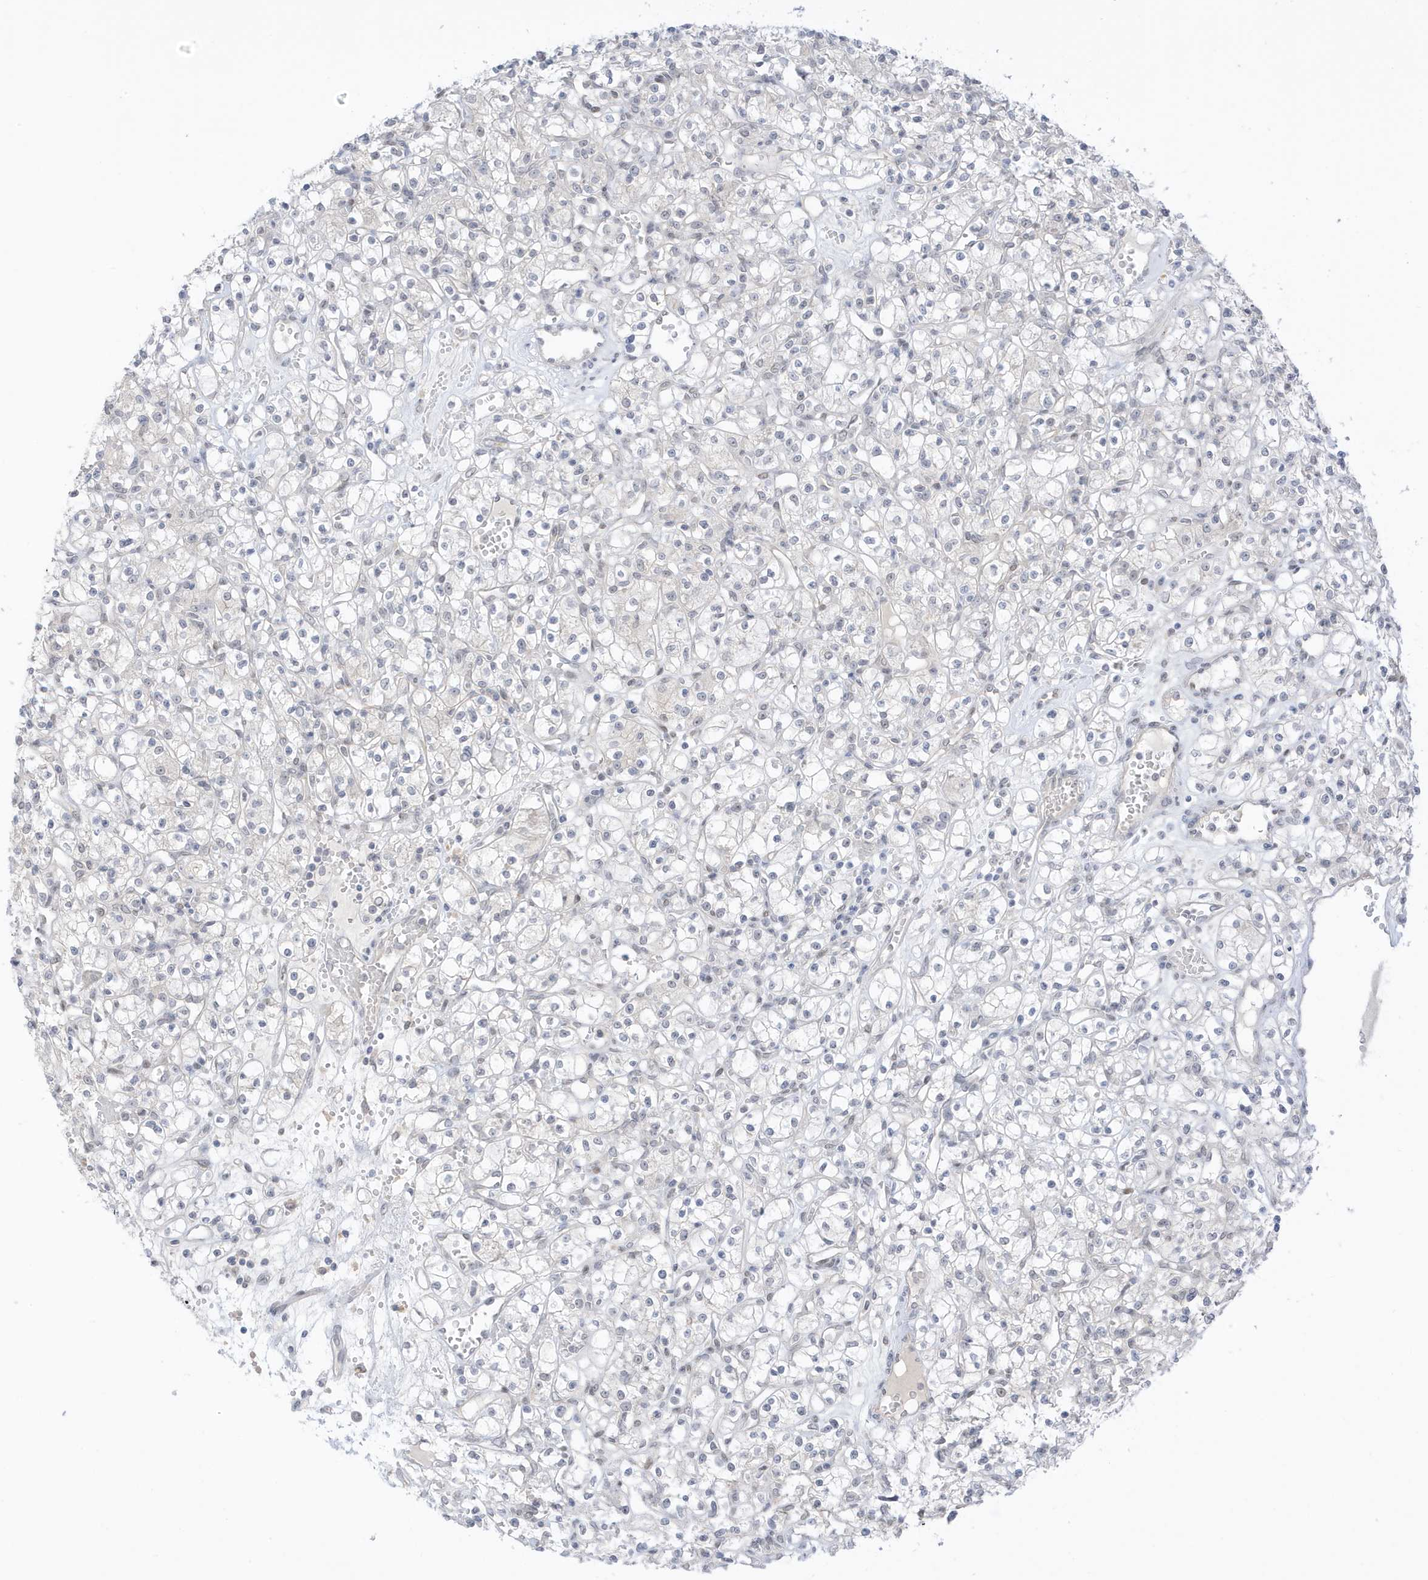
{"staining": {"intensity": "negative", "quantity": "none", "location": "none"}, "tissue": "renal cancer", "cell_type": "Tumor cells", "image_type": "cancer", "snomed": [{"axis": "morphology", "description": "Adenocarcinoma, NOS"}, {"axis": "topography", "description": "Kidney"}], "caption": "There is no significant expression in tumor cells of renal adenocarcinoma.", "gene": "MSL3", "patient": {"sex": "female", "age": 59}}